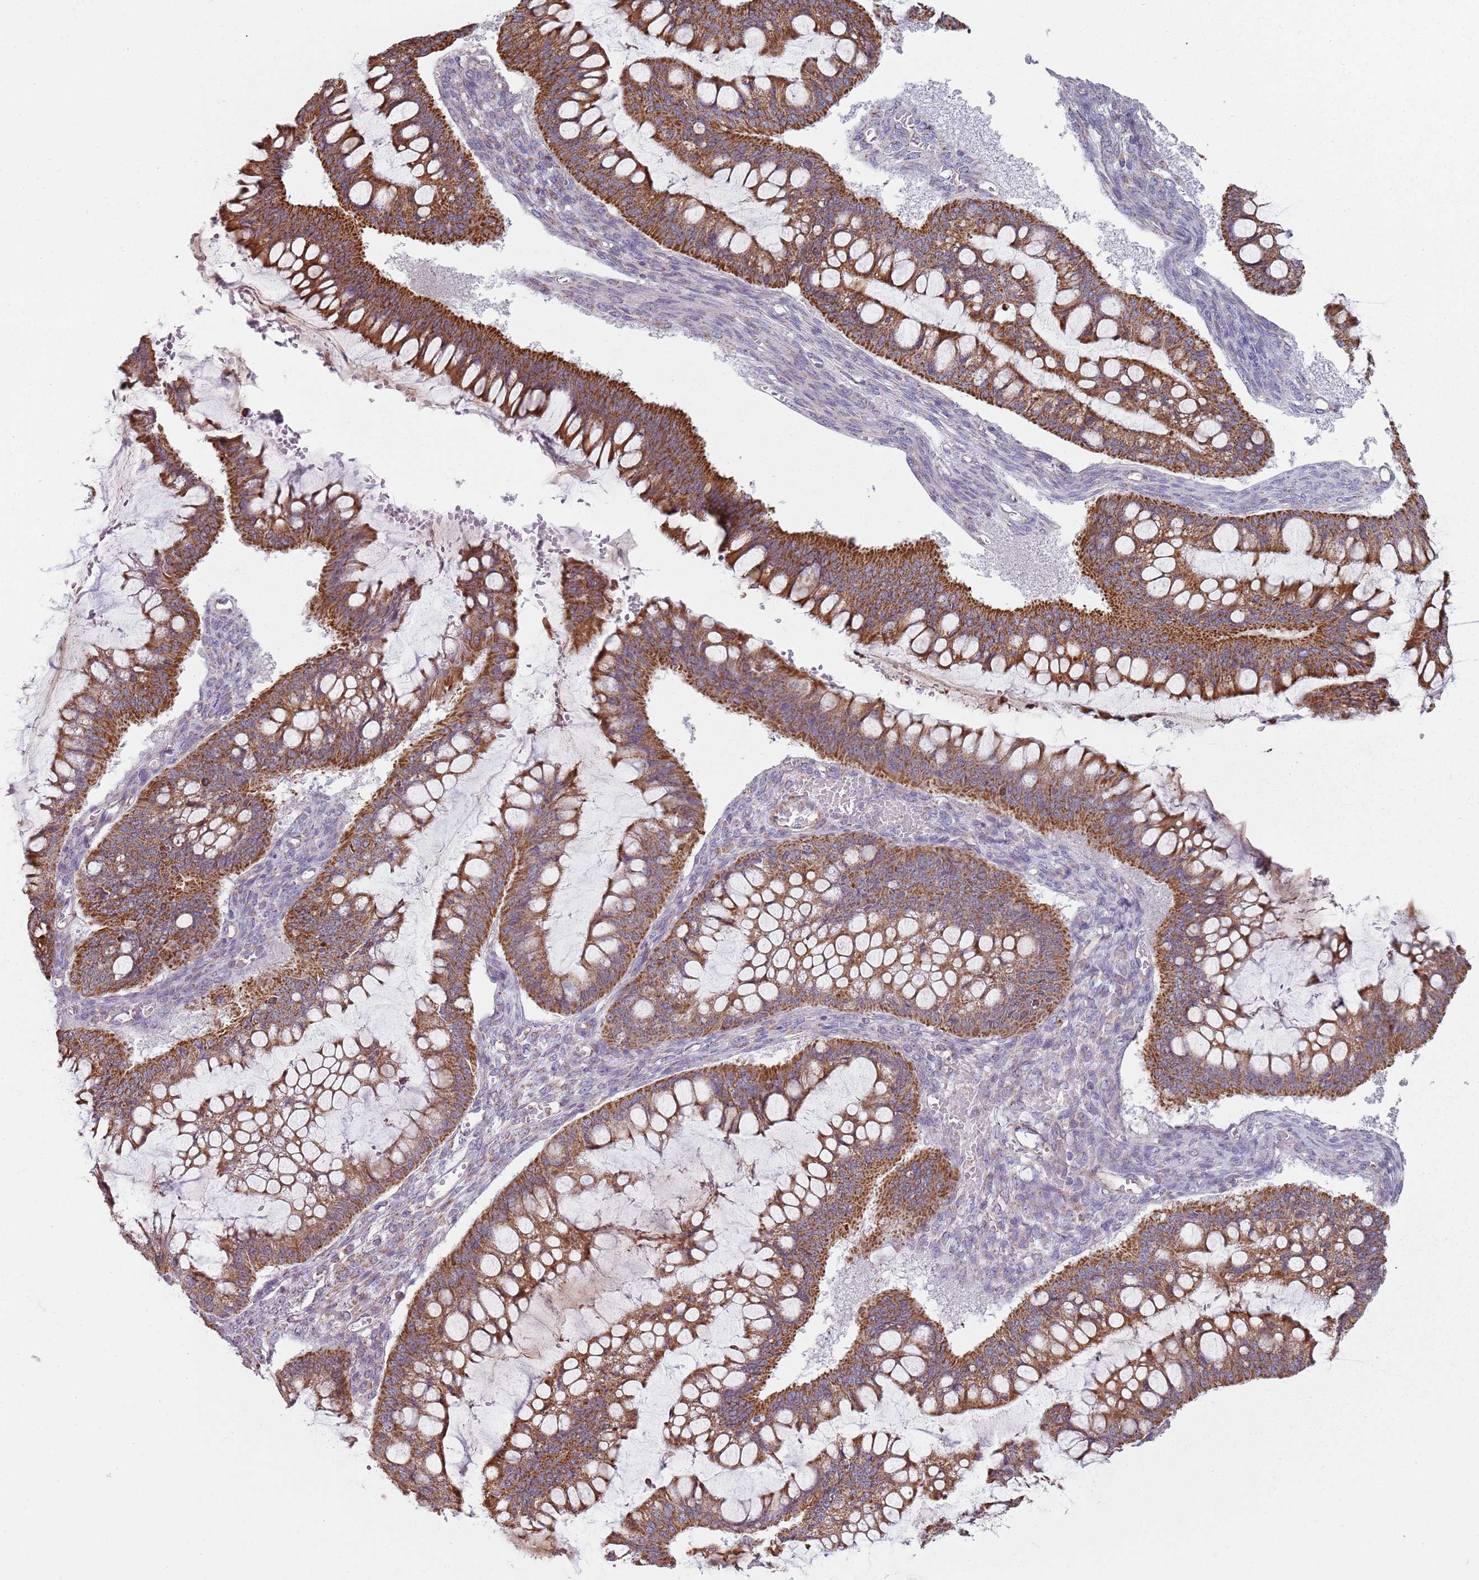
{"staining": {"intensity": "strong", "quantity": ">75%", "location": "cytoplasmic/membranous"}, "tissue": "ovarian cancer", "cell_type": "Tumor cells", "image_type": "cancer", "snomed": [{"axis": "morphology", "description": "Cystadenocarcinoma, mucinous, NOS"}, {"axis": "topography", "description": "Ovary"}], "caption": "Immunohistochemistry (IHC) of human mucinous cystadenocarcinoma (ovarian) shows high levels of strong cytoplasmic/membranous staining in approximately >75% of tumor cells.", "gene": "GAS8", "patient": {"sex": "female", "age": 73}}